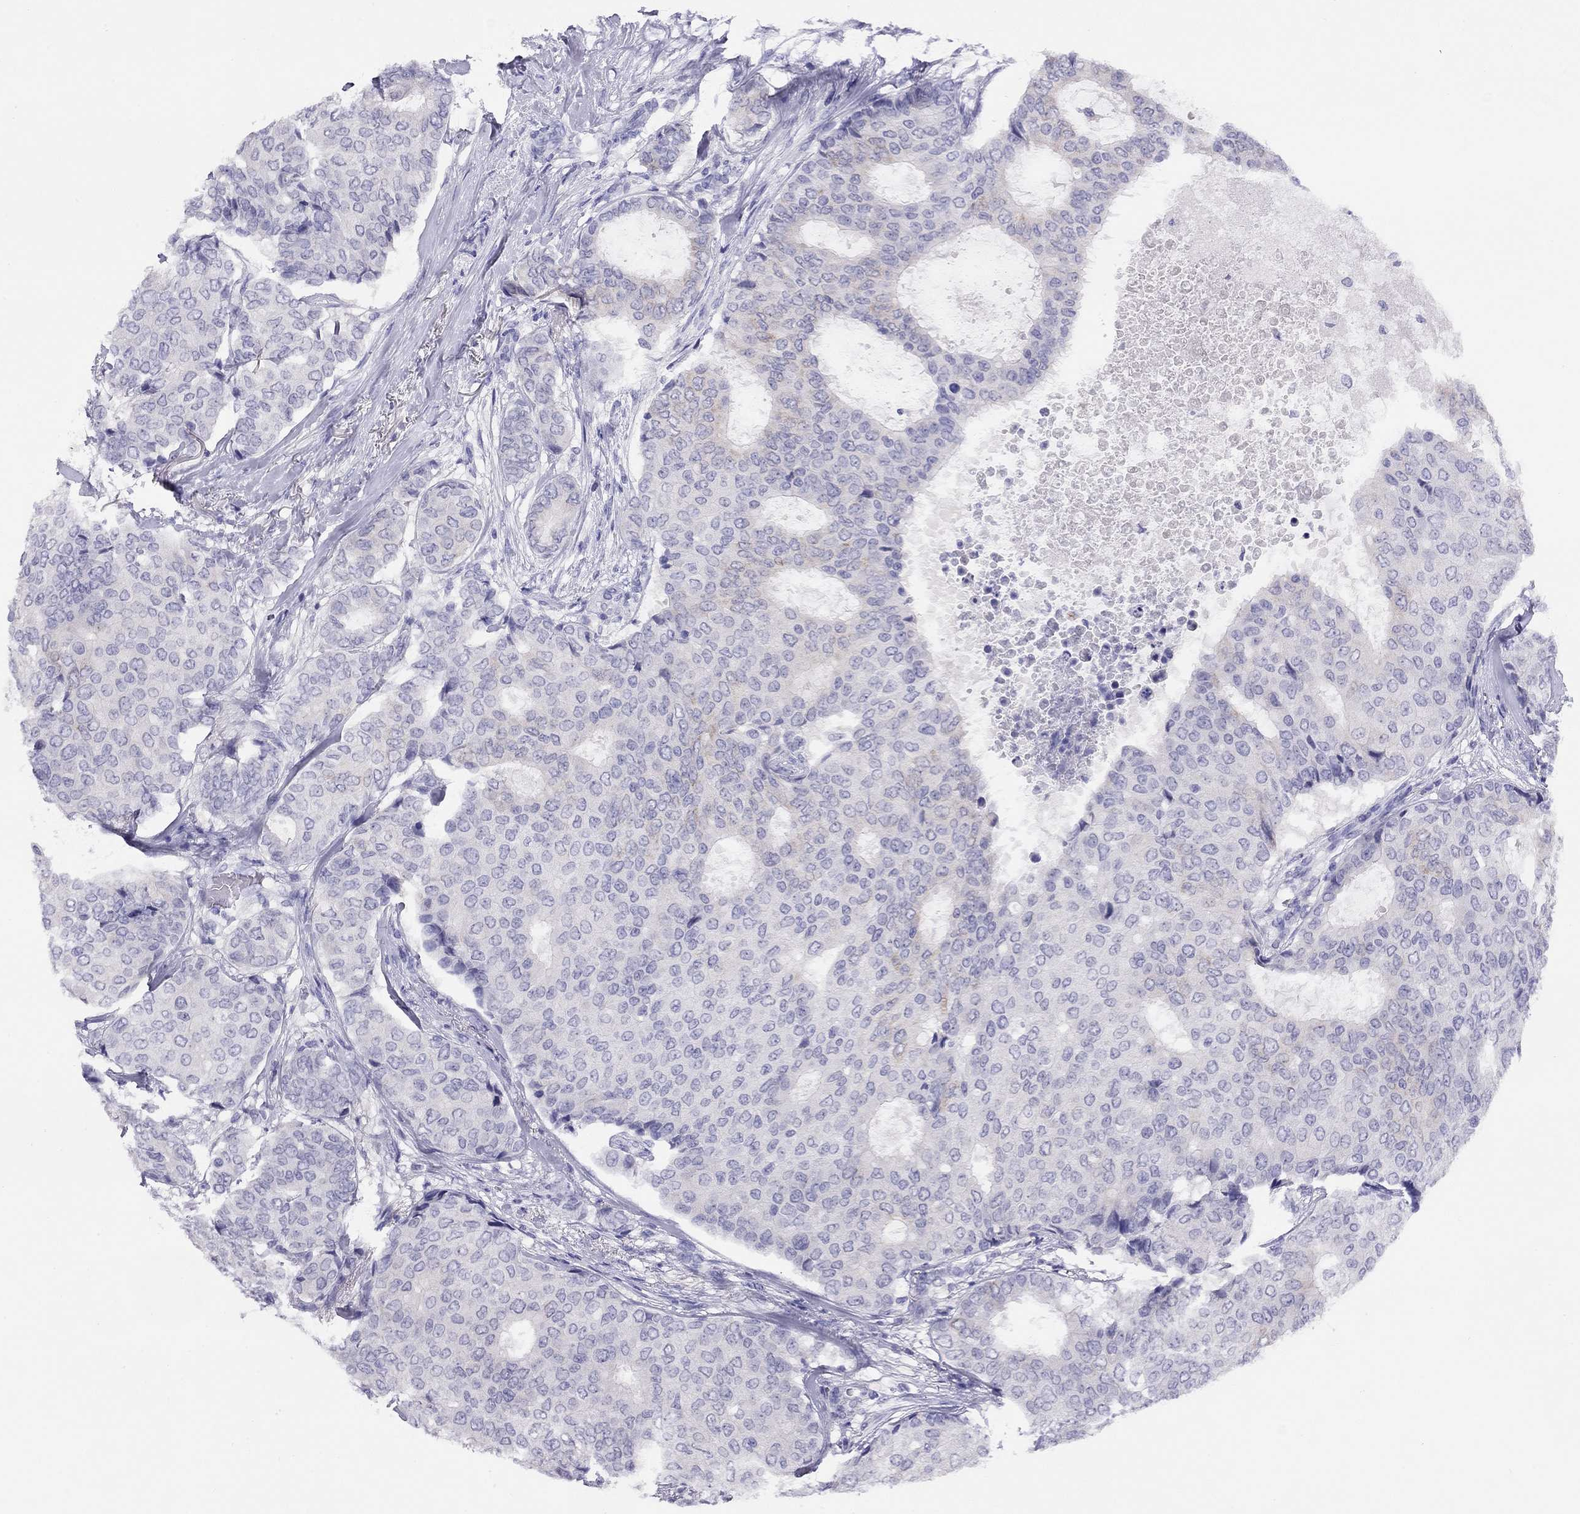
{"staining": {"intensity": "negative", "quantity": "none", "location": "none"}, "tissue": "breast cancer", "cell_type": "Tumor cells", "image_type": "cancer", "snomed": [{"axis": "morphology", "description": "Duct carcinoma"}, {"axis": "topography", "description": "Breast"}], "caption": "Tumor cells are negative for brown protein staining in breast intraductal carcinoma.", "gene": "LRIT2", "patient": {"sex": "female", "age": 75}}